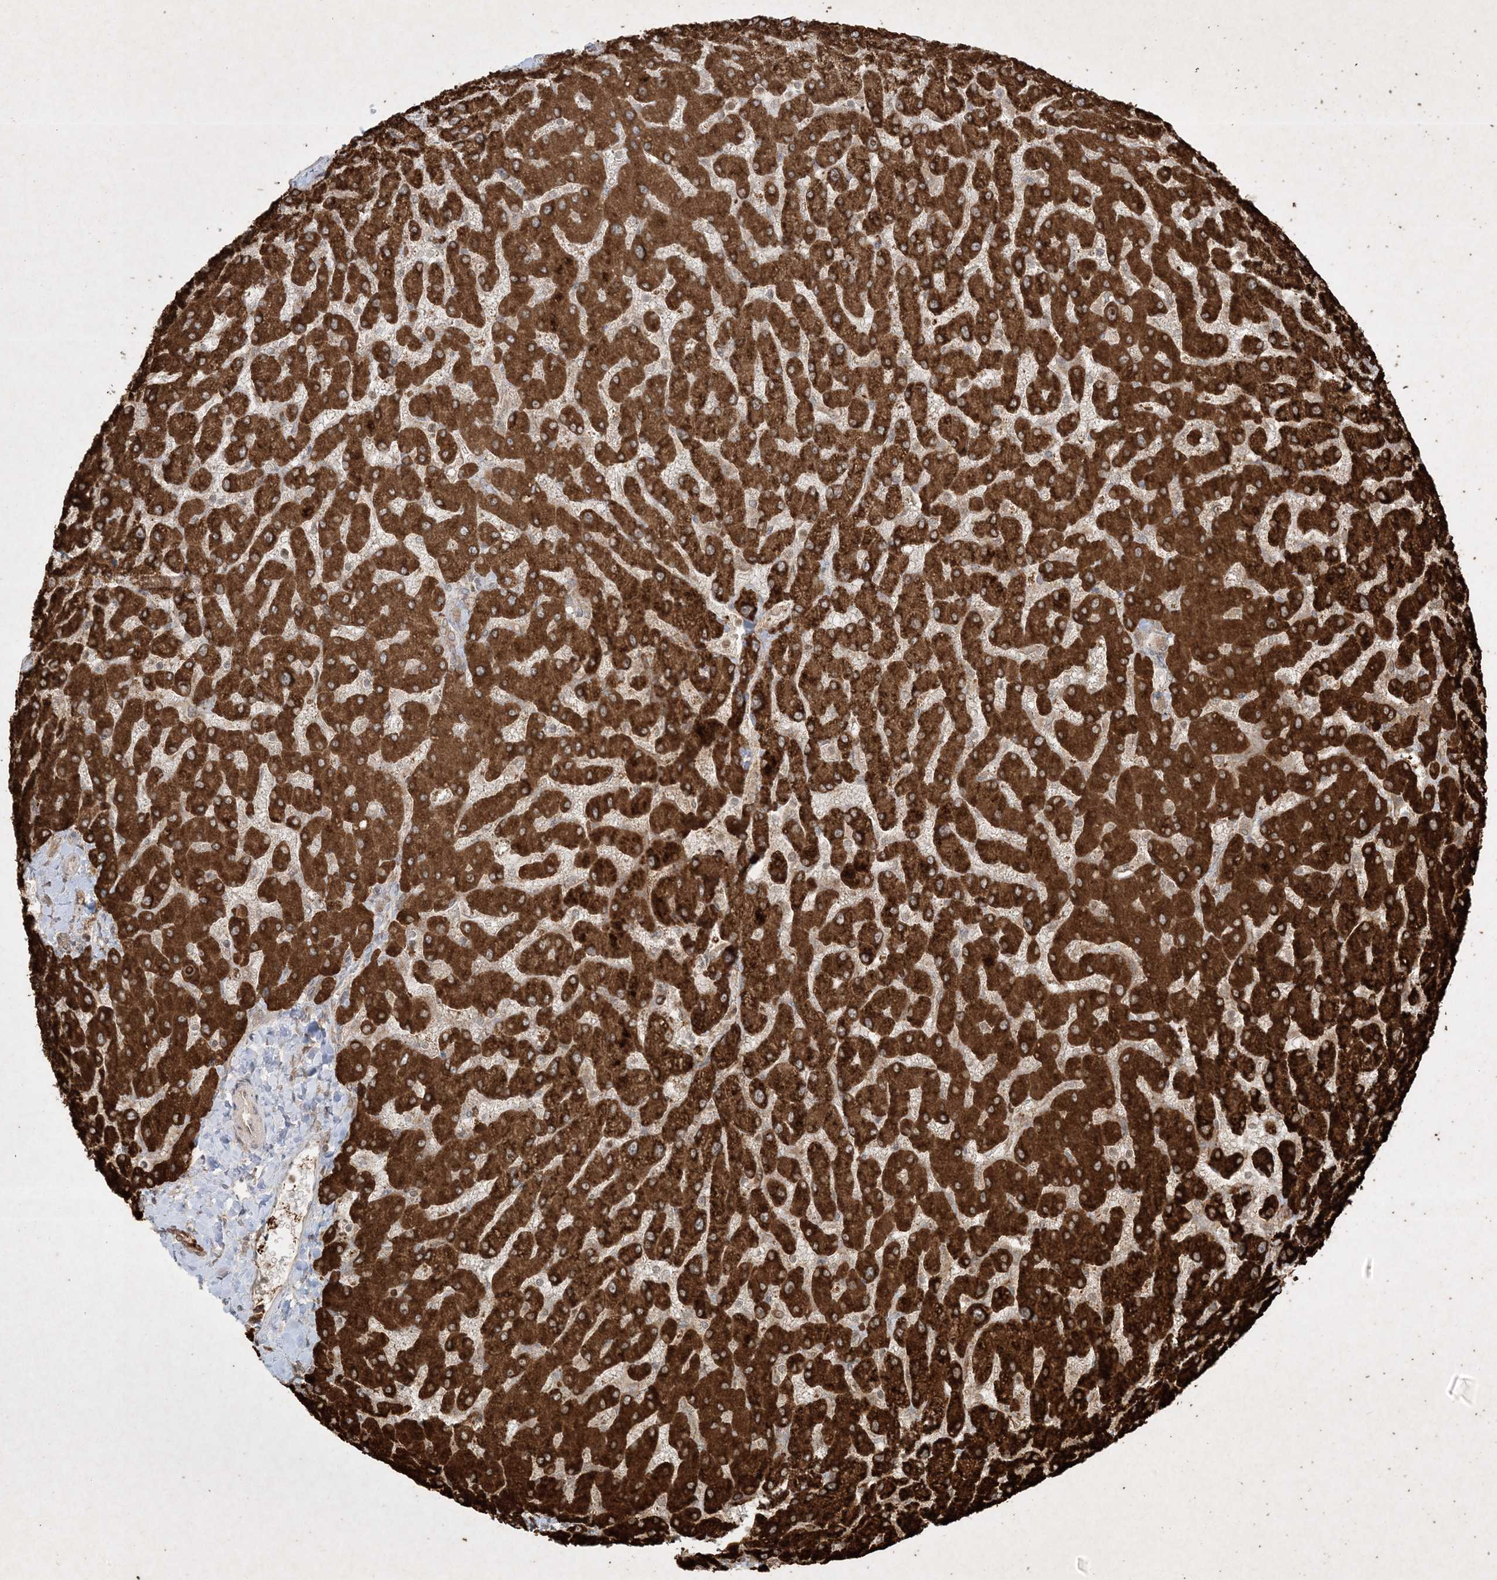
{"staining": {"intensity": "weak", "quantity": ">75%", "location": "cytoplasmic/membranous"}, "tissue": "liver", "cell_type": "Cholangiocytes", "image_type": "normal", "snomed": [{"axis": "morphology", "description": "Normal tissue, NOS"}, {"axis": "topography", "description": "Liver"}], "caption": "This histopathology image demonstrates IHC staining of benign liver, with low weak cytoplasmic/membranous positivity in about >75% of cholangiocytes.", "gene": "PTK6", "patient": {"sex": "male", "age": 55}}